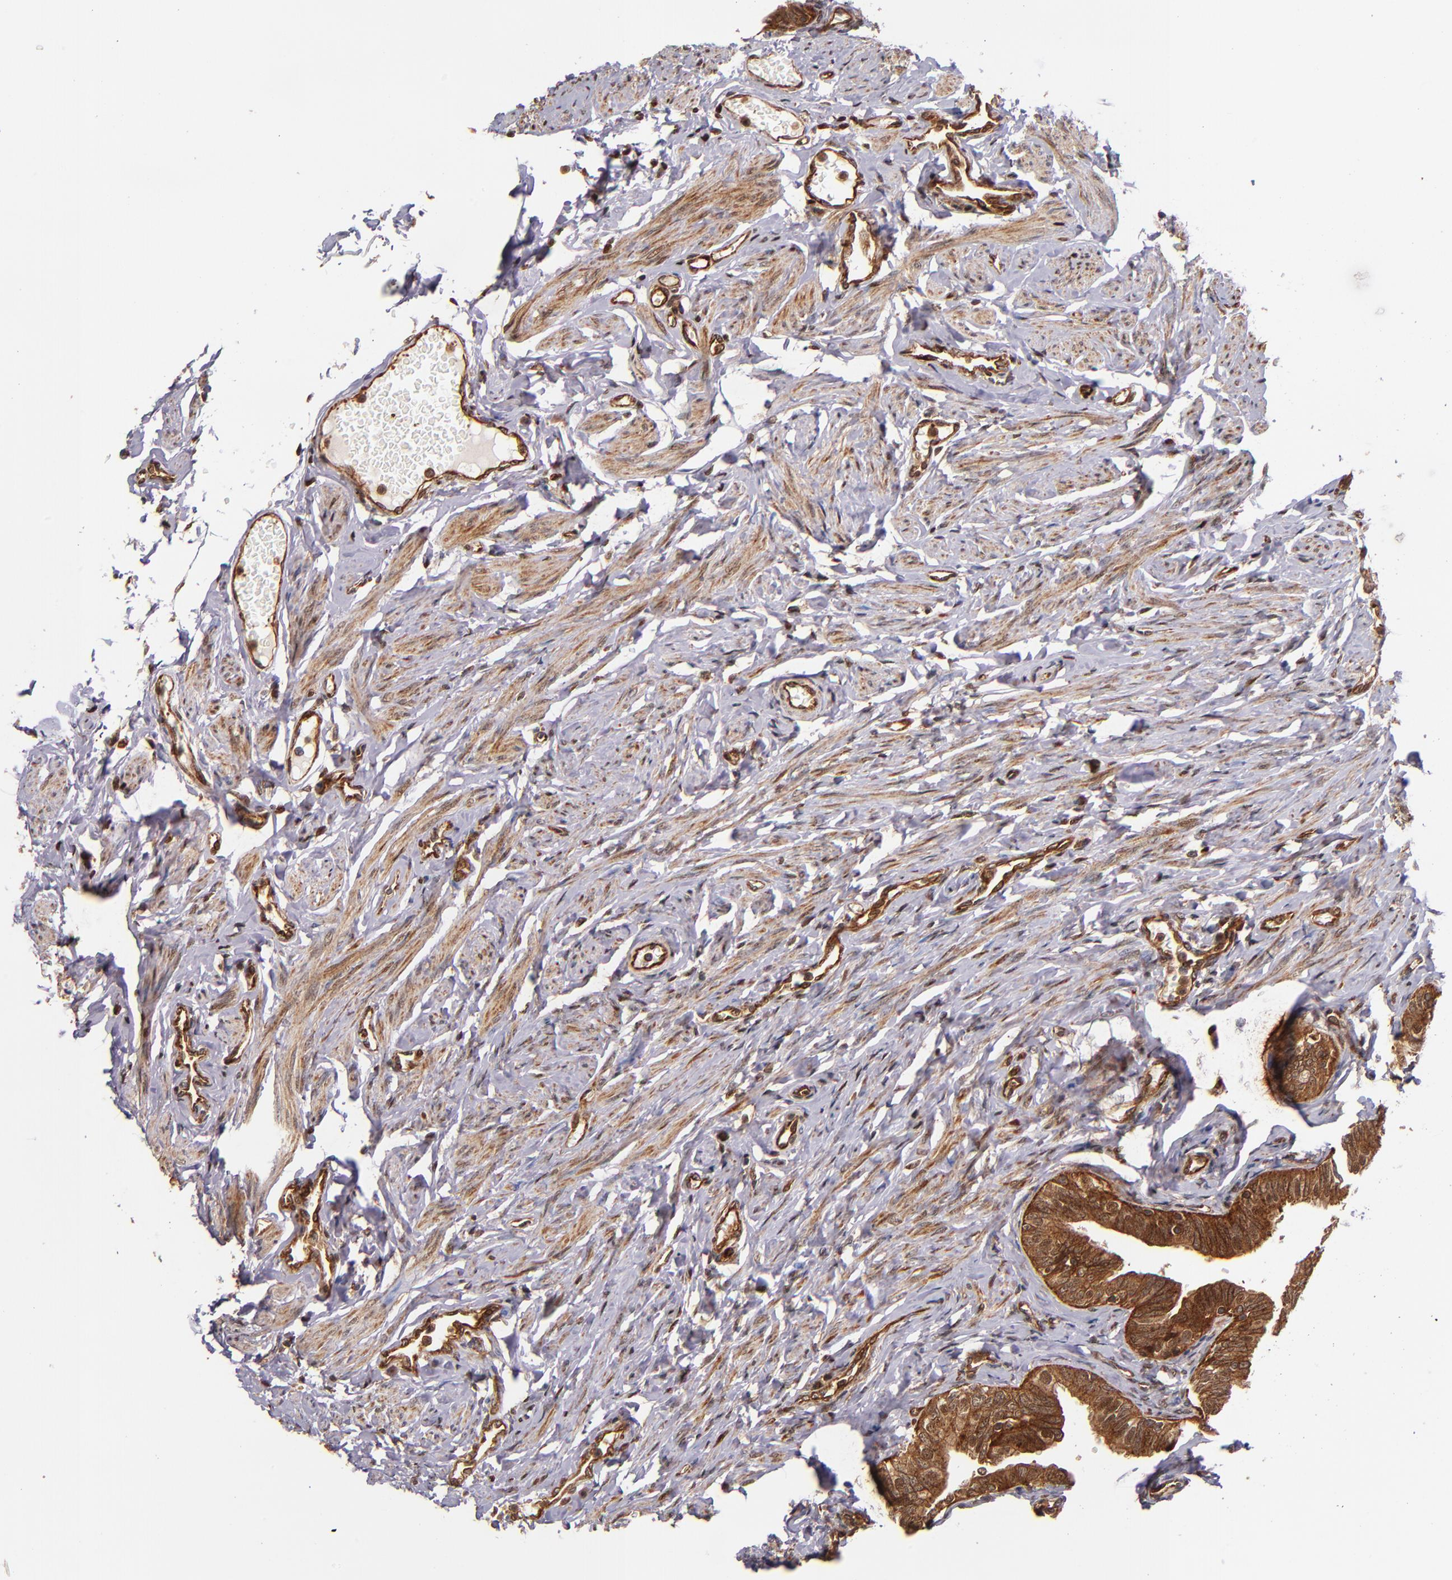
{"staining": {"intensity": "strong", "quantity": ">75%", "location": "cytoplasmic/membranous,nuclear"}, "tissue": "fallopian tube", "cell_type": "Glandular cells", "image_type": "normal", "snomed": [{"axis": "morphology", "description": "Normal tissue, NOS"}, {"axis": "topography", "description": "Fallopian tube"}, {"axis": "topography", "description": "Ovary"}], "caption": "A histopathology image of human fallopian tube stained for a protein exhibits strong cytoplasmic/membranous,nuclear brown staining in glandular cells.", "gene": "STX8", "patient": {"sex": "female", "age": 69}}